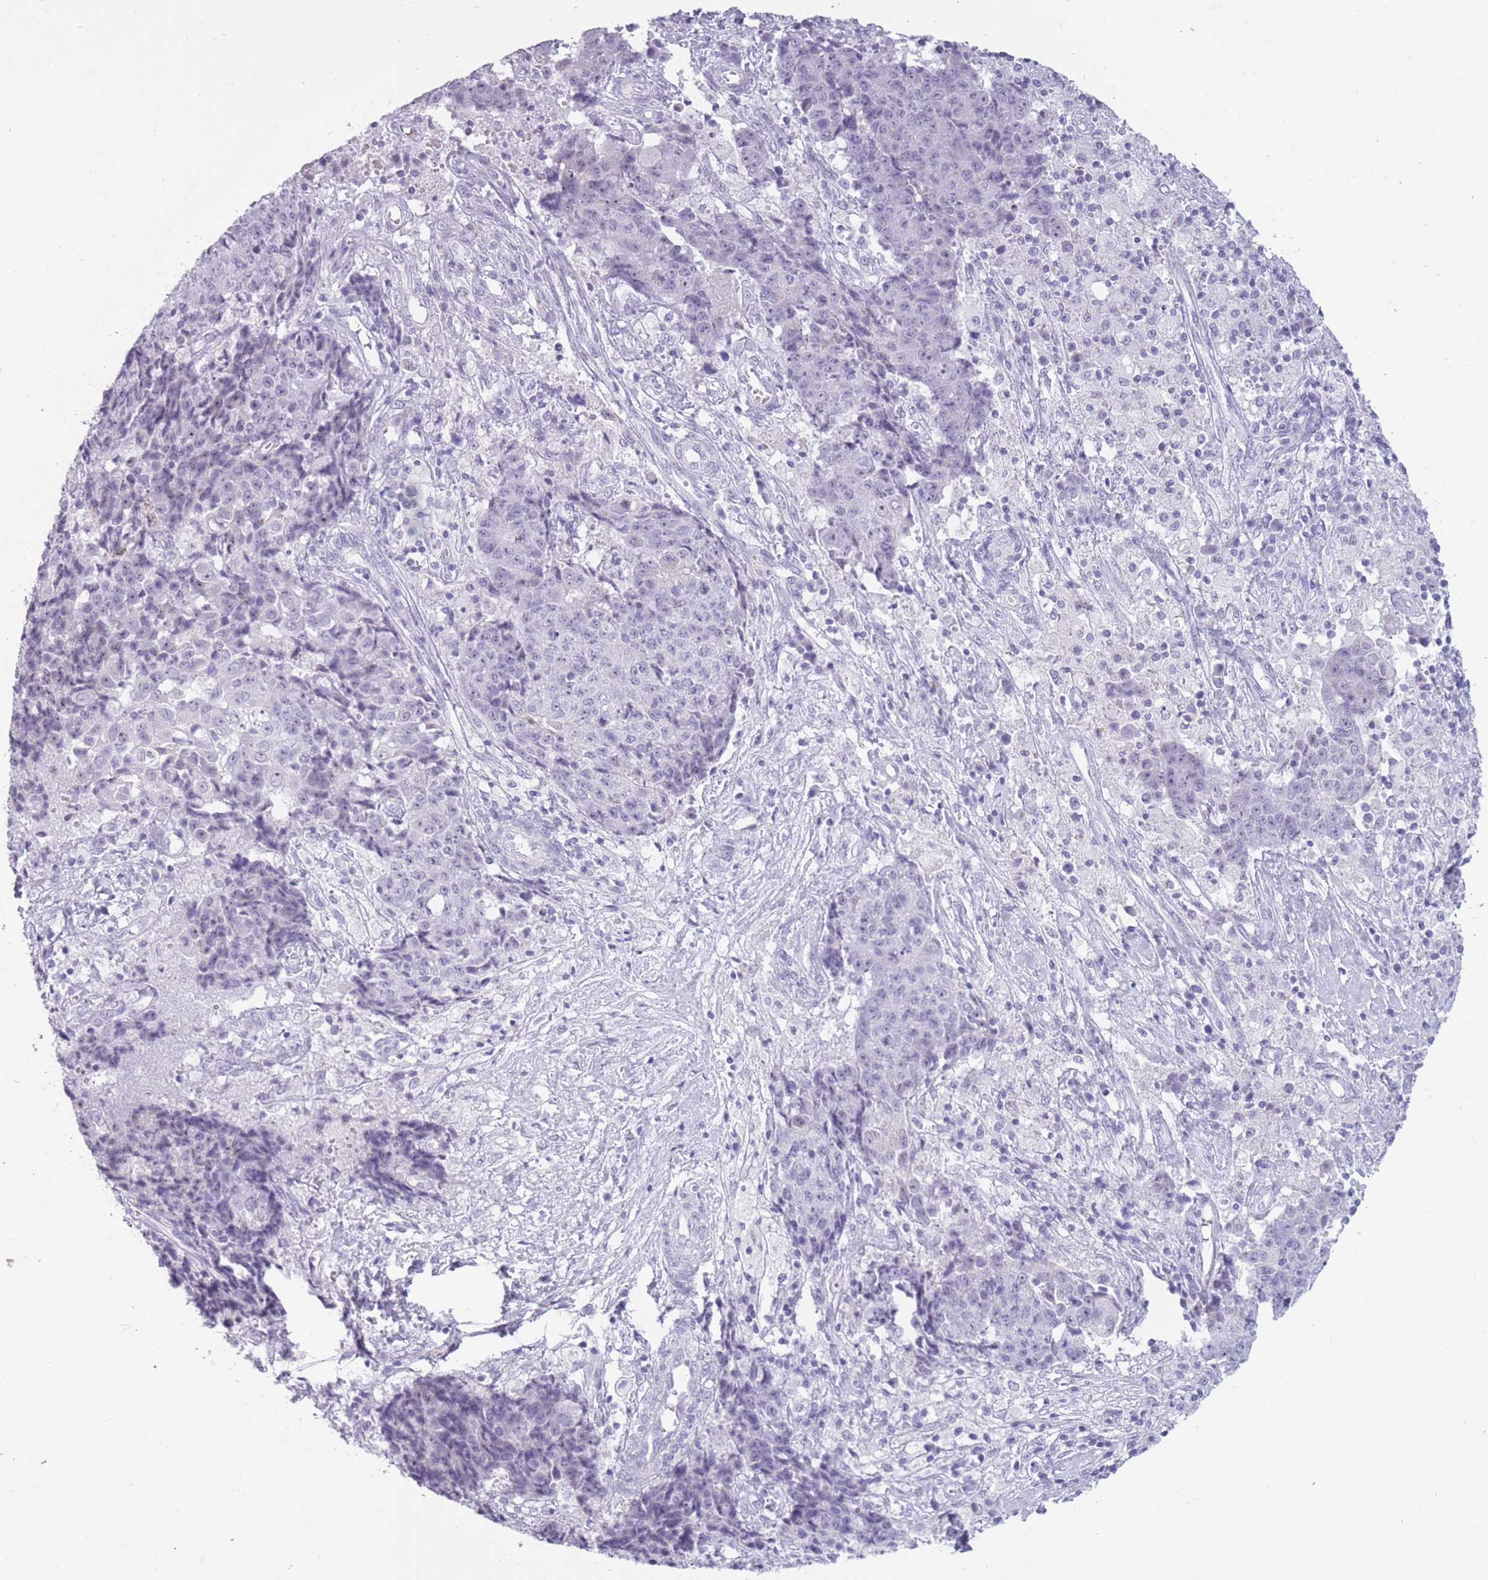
{"staining": {"intensity": "negative", "quantity": "none", "location": "none"}, "tissue": "ovarian cancer", "cell_type": "Tumor cells", "image_type": "cancer", "snomed": [{"axis": "morphology", "description": "Carcinoma, endometroid"}, {"axis": "topography", "description": "Ovary"}], "caption": "This is a micrograph of immunohistochemistry staining of endometroid carcinoma (ovarian), which shows no positivity in tumor cells. The staining is performed using DAB brown chromogen with nuclei counter-stained in using hematoxylin.", "gene": "GOLGA6D", "patient": {"sex": "female", "age": 42}}